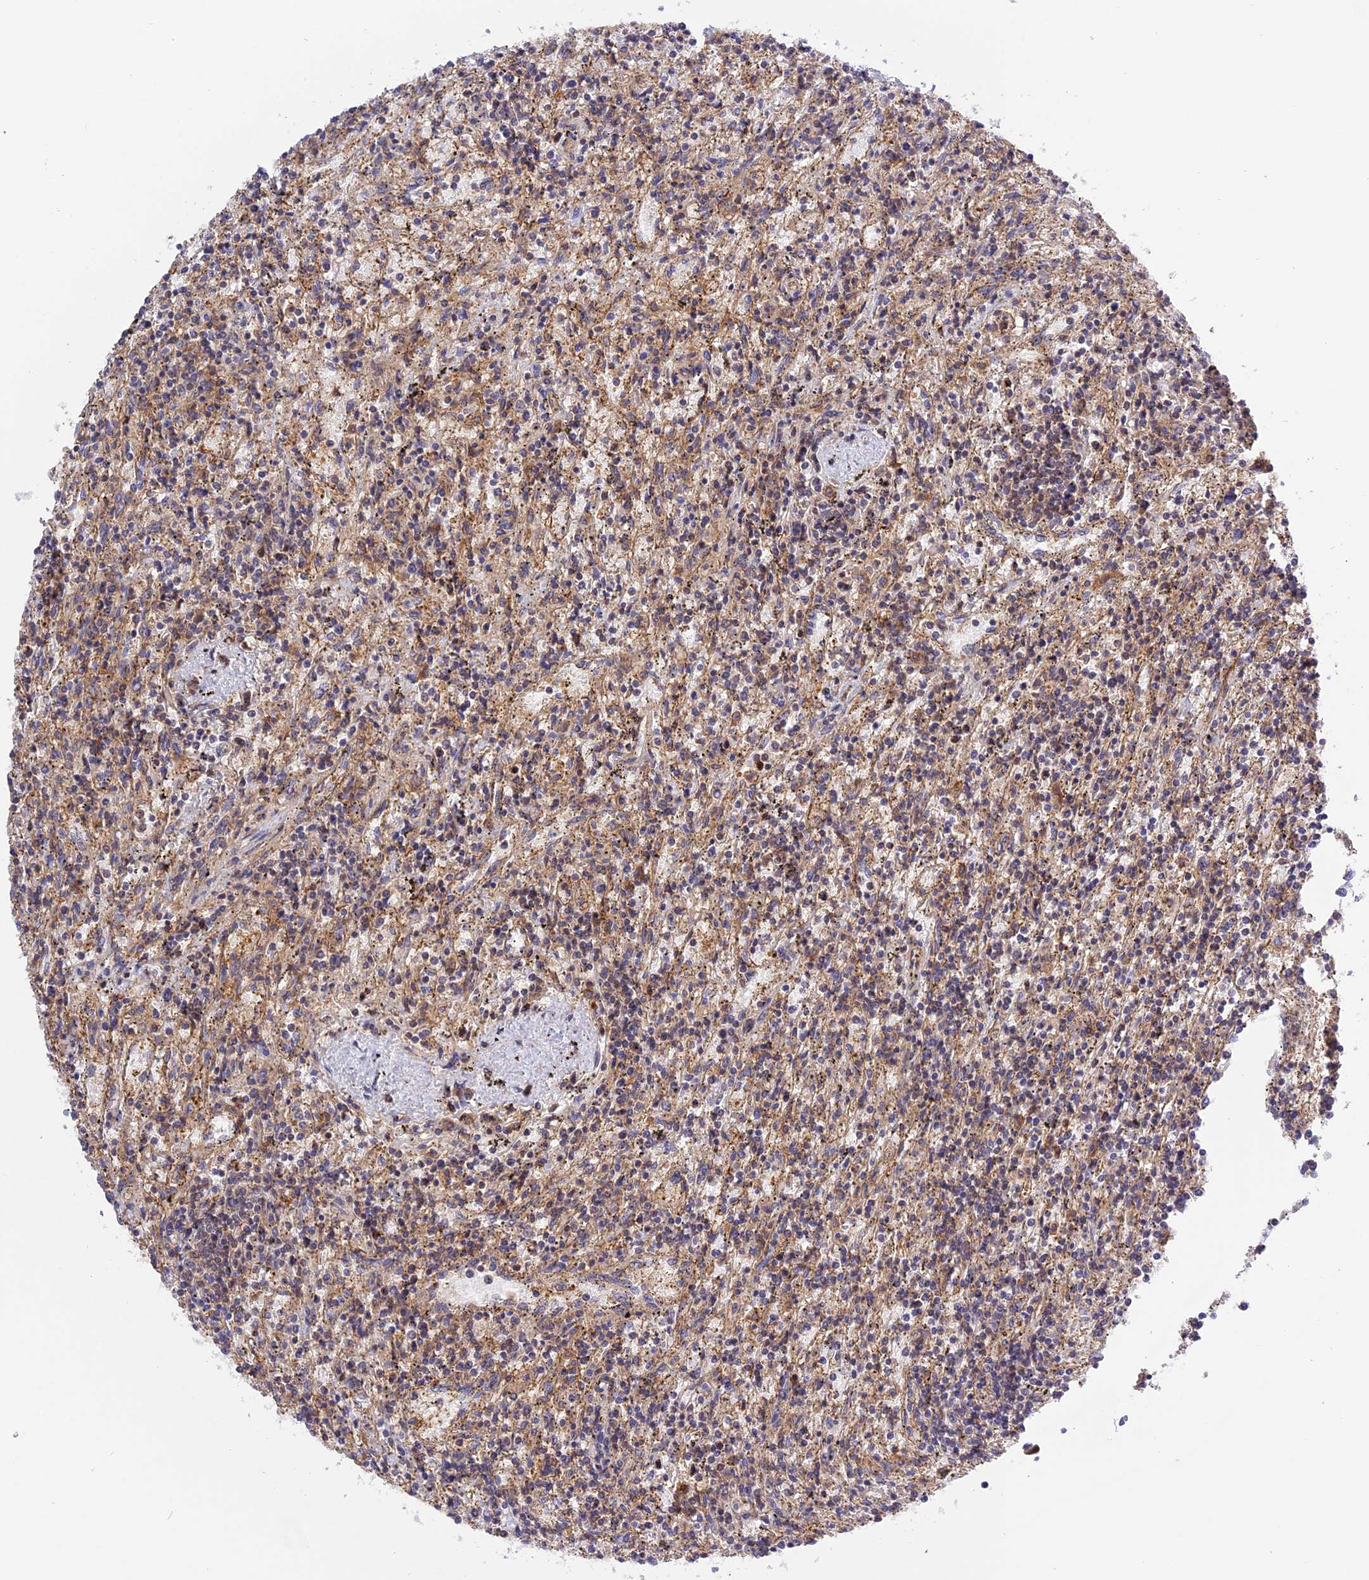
{"staining": {"intensity": "negative", "quantity": "none", "location": "none"}, "tissue": "lymphoma", "cell_type": "Tumor cells", "image_type": "cancer", "snomed": [{"axis": "morphology", "description": "Malignant lymphoma, non-Hodgkin's type, Low grade"}, {"axis": "topography", "description": "Spleen"}], "caption": "An IHC micrograph of lymphoma is shown. There is no staining in tumor cells of lymphoma. The staining was performed using DAB (3,3'-diaminobenzidine) to visualize the protein expression in brown, while the nuclei were stained in blue with hematoxylin (Magnification: 20x).", "gene": "C5orf22", "patient": {"sex": "male", "age": 76}}